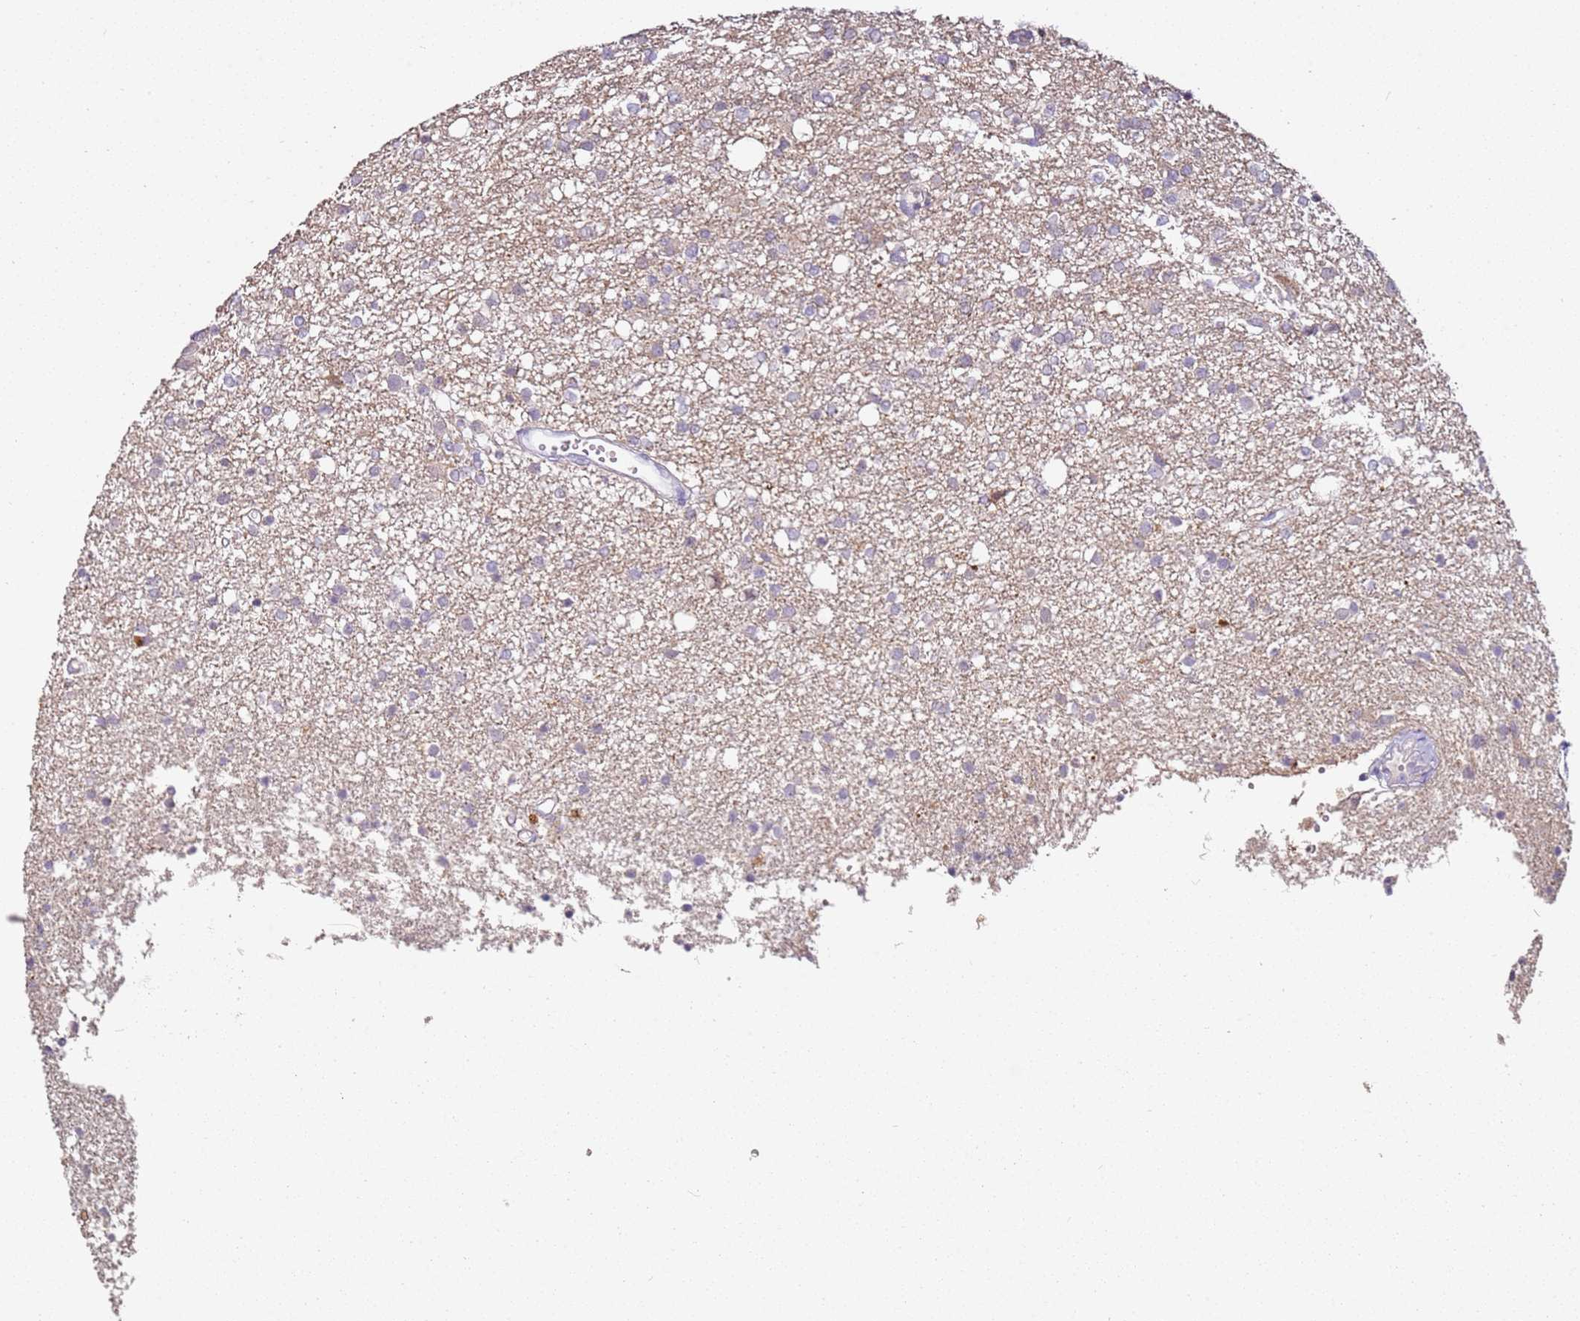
{"staining": {"intensity": "negative", "quantity": "none", "location": "none"}, "tissue": "glioma", "cell_type": "Tumor cells", "image_type": "cancer", "snomed": [{"axis": "morphology", "description": "Glioma, malignant, High grade"}, {"axis": "topography", "description": "Brain"}], "caption": "This is an immunohistochemistry histopathology image of human malignant glioma (high-grade). There is no staining in tumor cells.", "gene": "MDH1", "patient": {"sex": "female", "age": 59}}